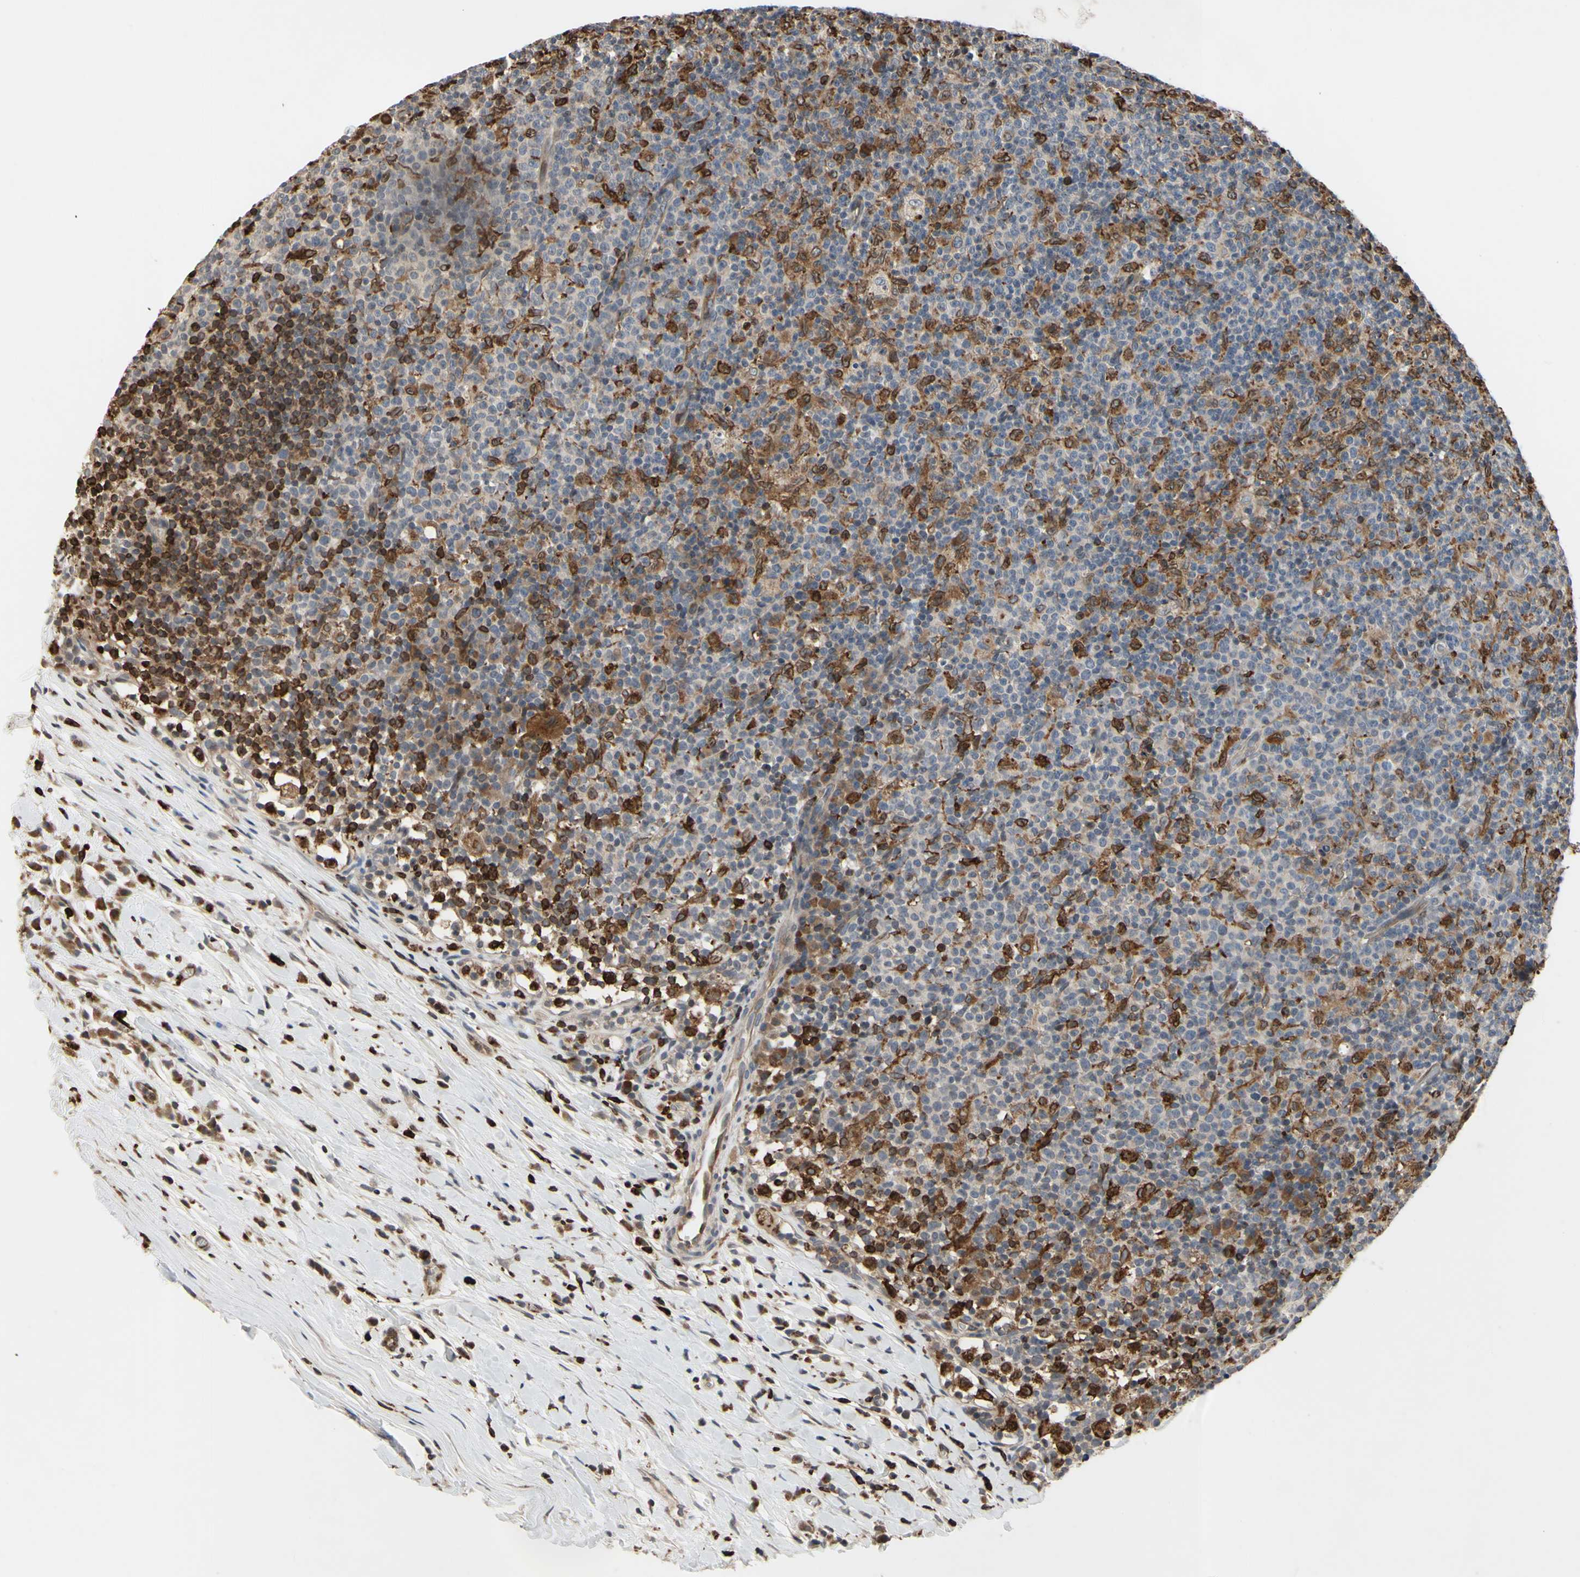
{"staining": {"intensity": "moderate", "quantity": "25%-75%", "location": "cytoplasmic/membranous"}, "tissue": "lymph node", "cell_type": "Germinal center cells", "image_type": "normal", "snomed": [{"axis": "morphology", "description": "Normal tissue, NOS"}, {"axis": "morphology", "description": "Inflammation, NOS"}, {"axis": "topography", "description": "Lymph node"}], "caption": "This is a micrograph of immunohistochemistry (IHC) staining of unremarkable lymph node, which shows moderate positivity in the cytoplasmic/membranous of germinal center cells.", "gene": "PLXNA2", "patient": {"sex": "male", "age": 55}}